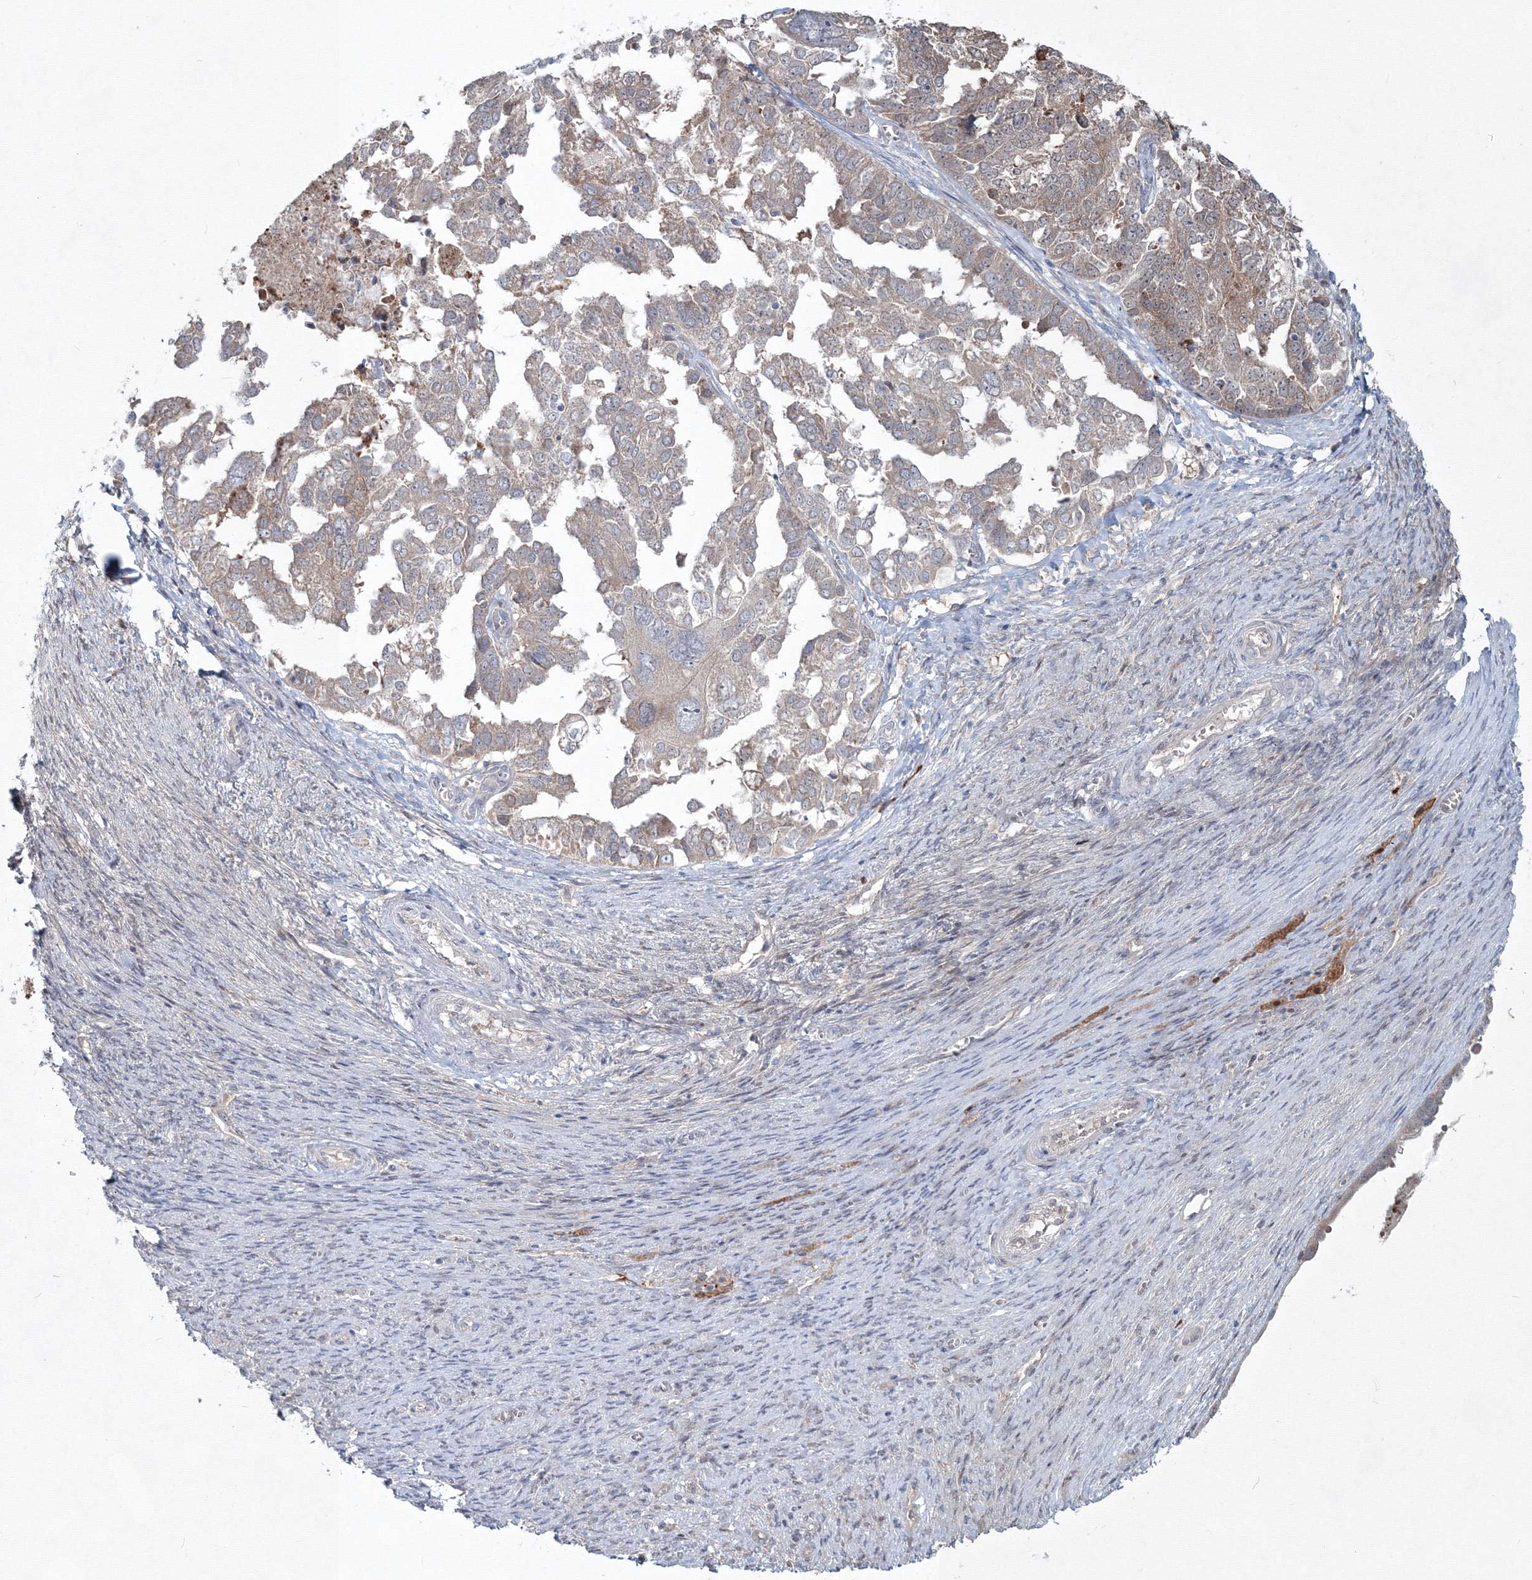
{"staining": {"intensity": "moderate", "quantity": "<25%", "location": "cytoplasmic/membranous"}, "tissue": "ovarian cancer", "cell_type": "Tumor cells", "image_type": "cancer", "snomed": [{"axis": "morphology", "description": "Cystadenocarcinoma, serous, NOS"}, {"axis": "topography", "description": "Ovary"}], "caption": "Ovarian serous cystadenocarcinoma stained for a protein shows moderate cytoplasmic/membranous positivity in tumor cells.", "gene": "MKRN2", "patient": {"sex": "female", "age": 44}}